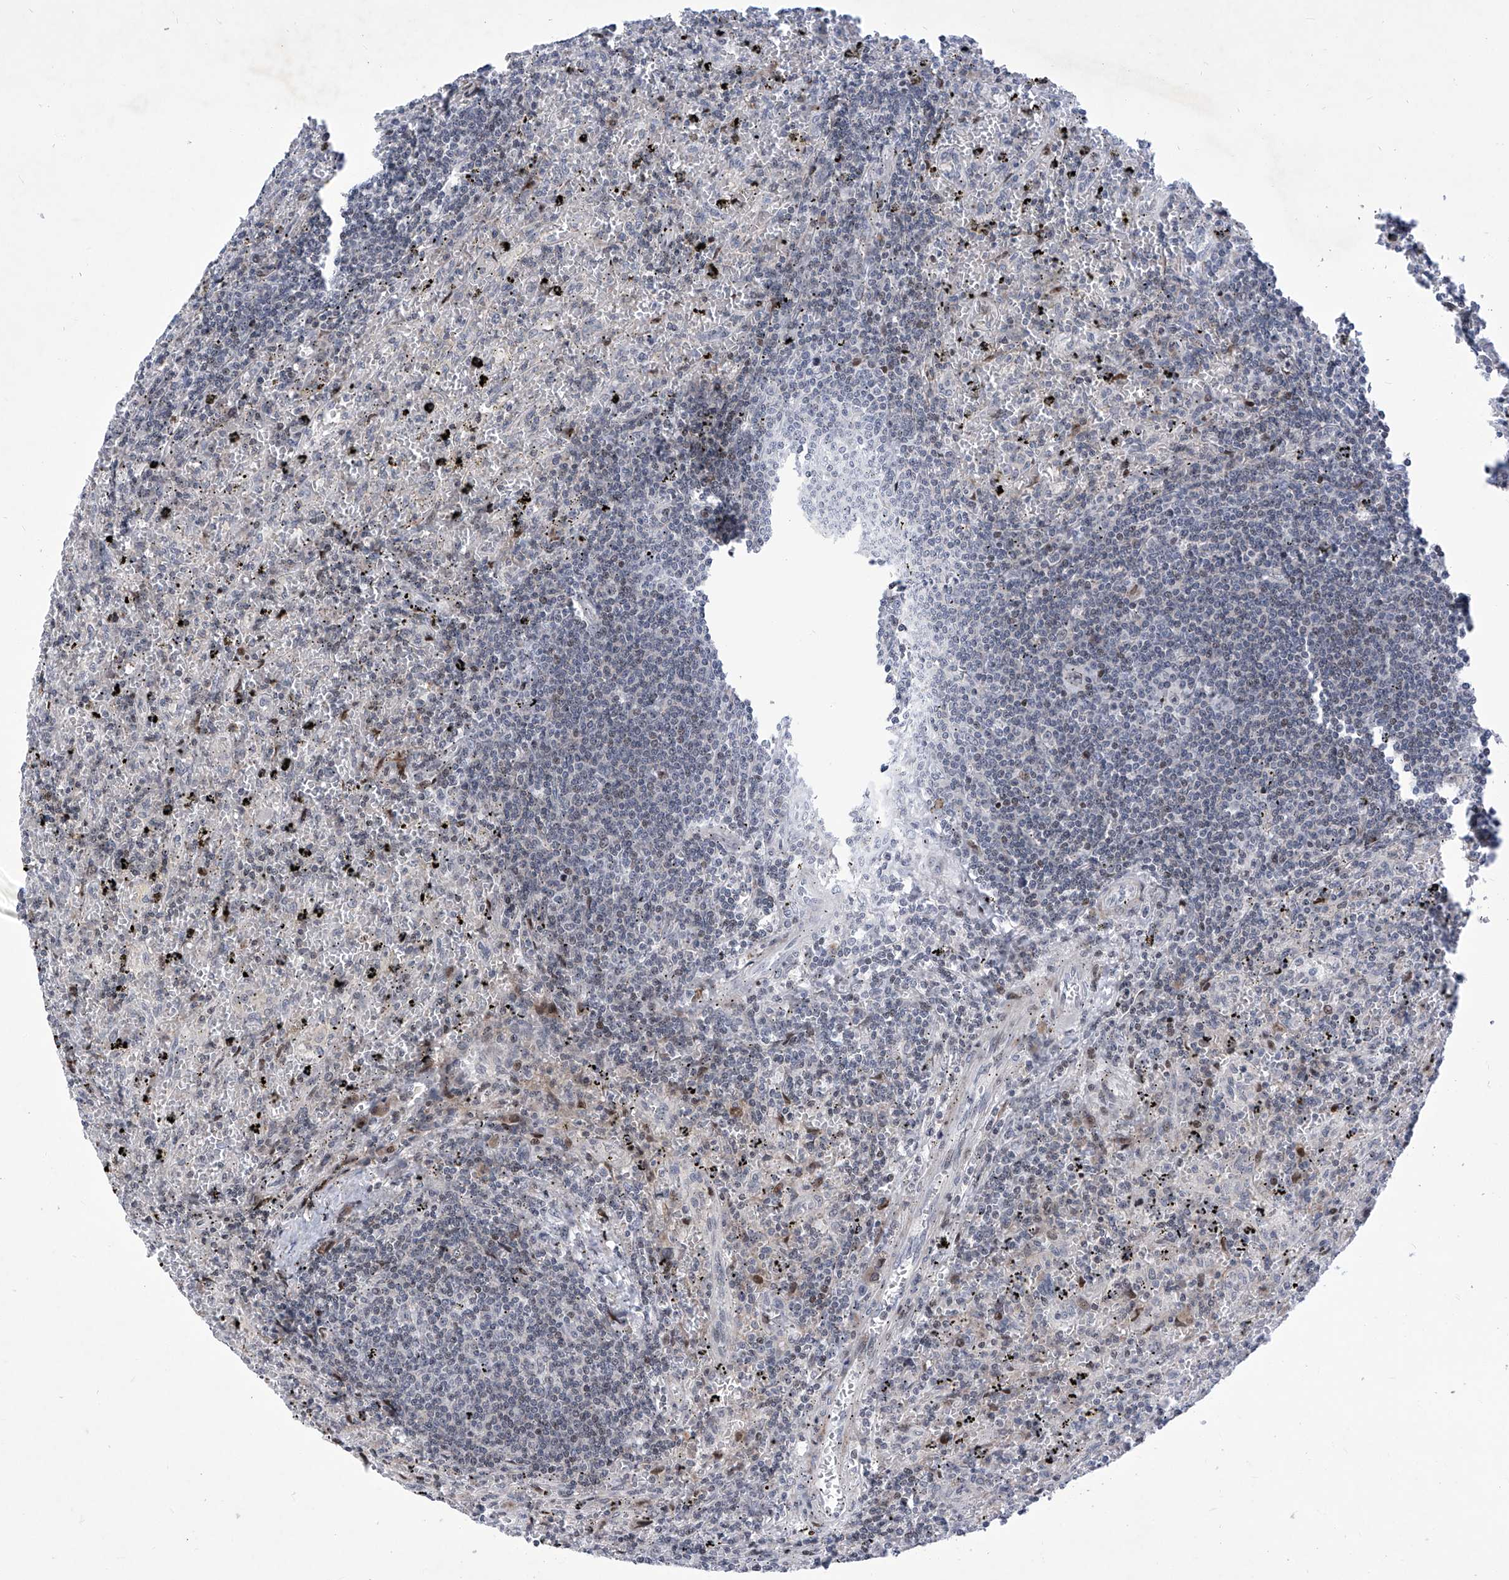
{"staining": {"intensity": "negative", "quantity": "none", "location": "none"}, "tissue": "lymphoma", "cell_type": "Tumor cells", "image_type": "cancer", "snomed": [{"axis": "morphology", "description": "Malignant lymphoma, non-Hodgkin's type, Low grade"}, {"axis": "topography", "description": "Spleen"}], "caption": "The image reveals no significant expression in tumor cells of lymphoma.", "gene": "NUFIP1", "patient": {"sex": "male", "age": 76}}